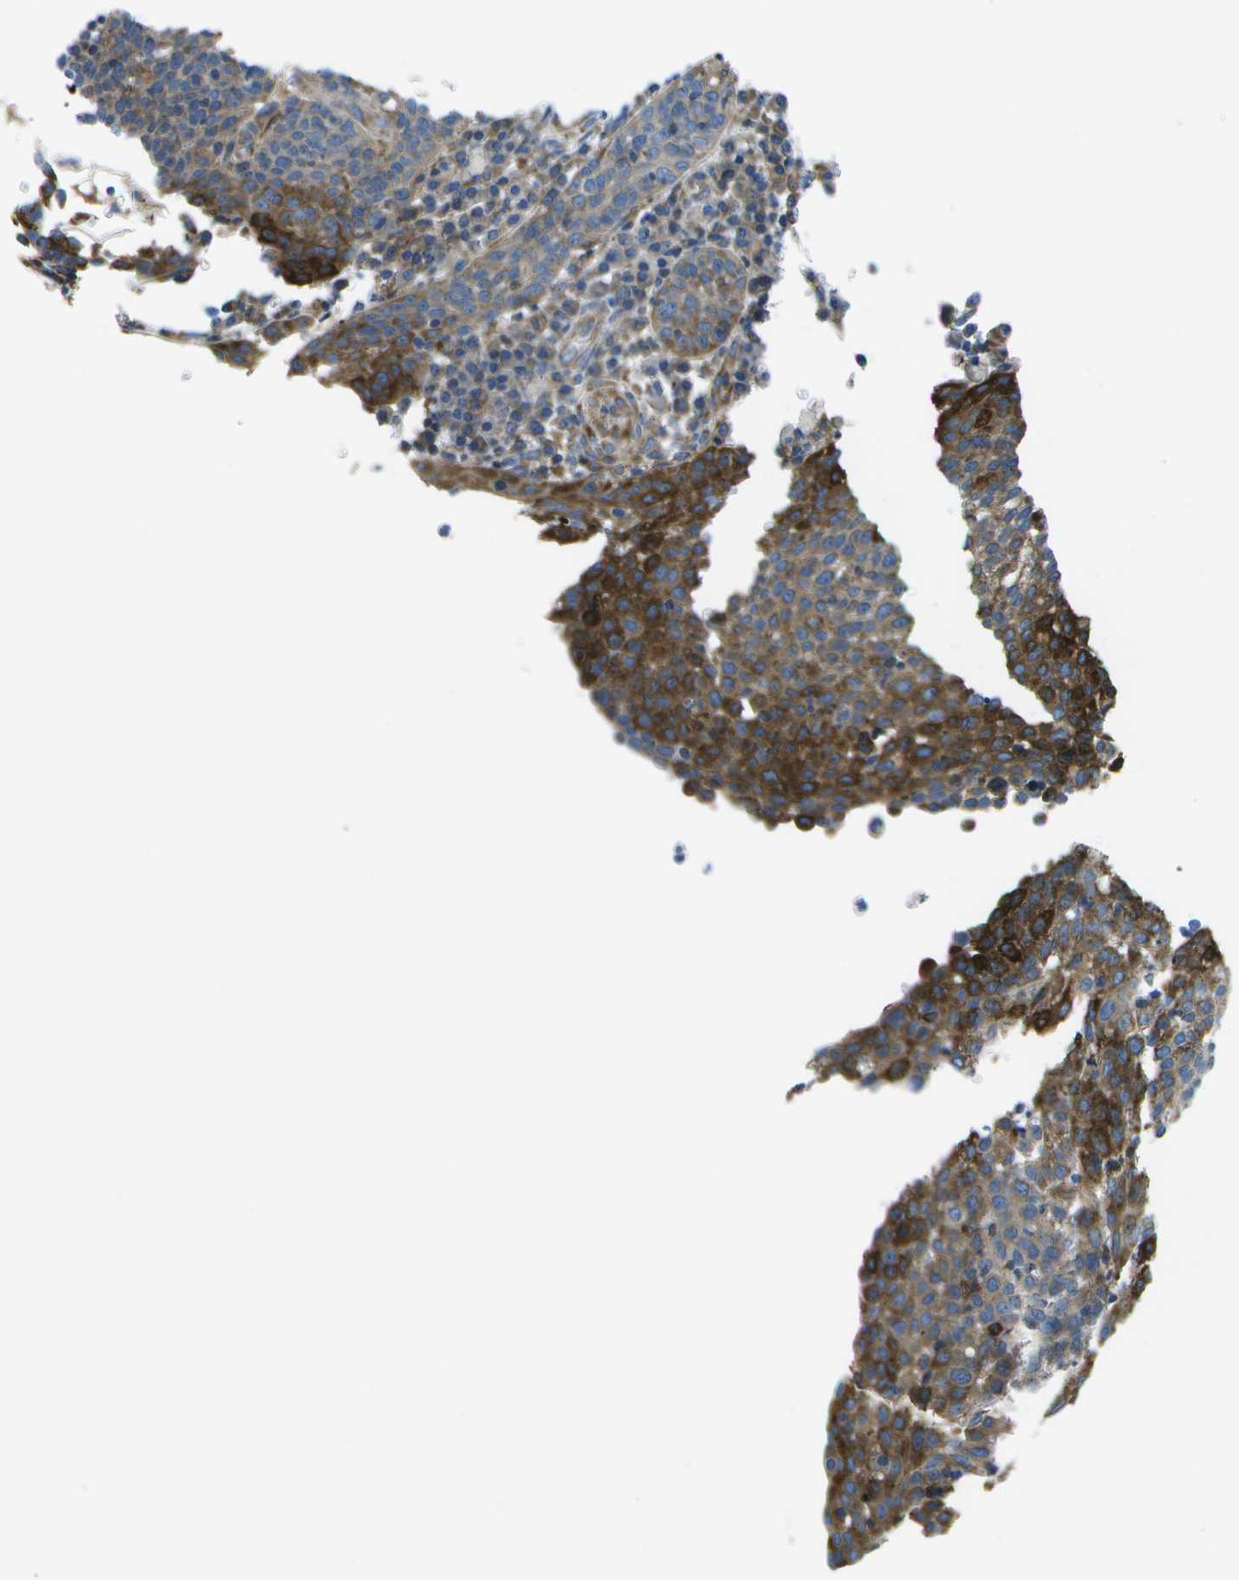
{"staining": {"intensity": "moderate", "quantity": ">75%", "location": "cytoplasmic/membranous"}, "tissue": "cervical cancer", "cell_type": "Tumor cells", "image_type": "cancer", "snomed": [{"axis": "morphology", "description": "Squamous cell carcinoma, NOS"}, {"axis": "topography", "description": "Cervix"}], "caption": "A photomicrograph of human cervical cancer stained for a protein displays moderate cytoplasmic/membranous brown staining in tumor cells.", "gene": "GDF5", "patient": {"sex": "female", "age": 34}}